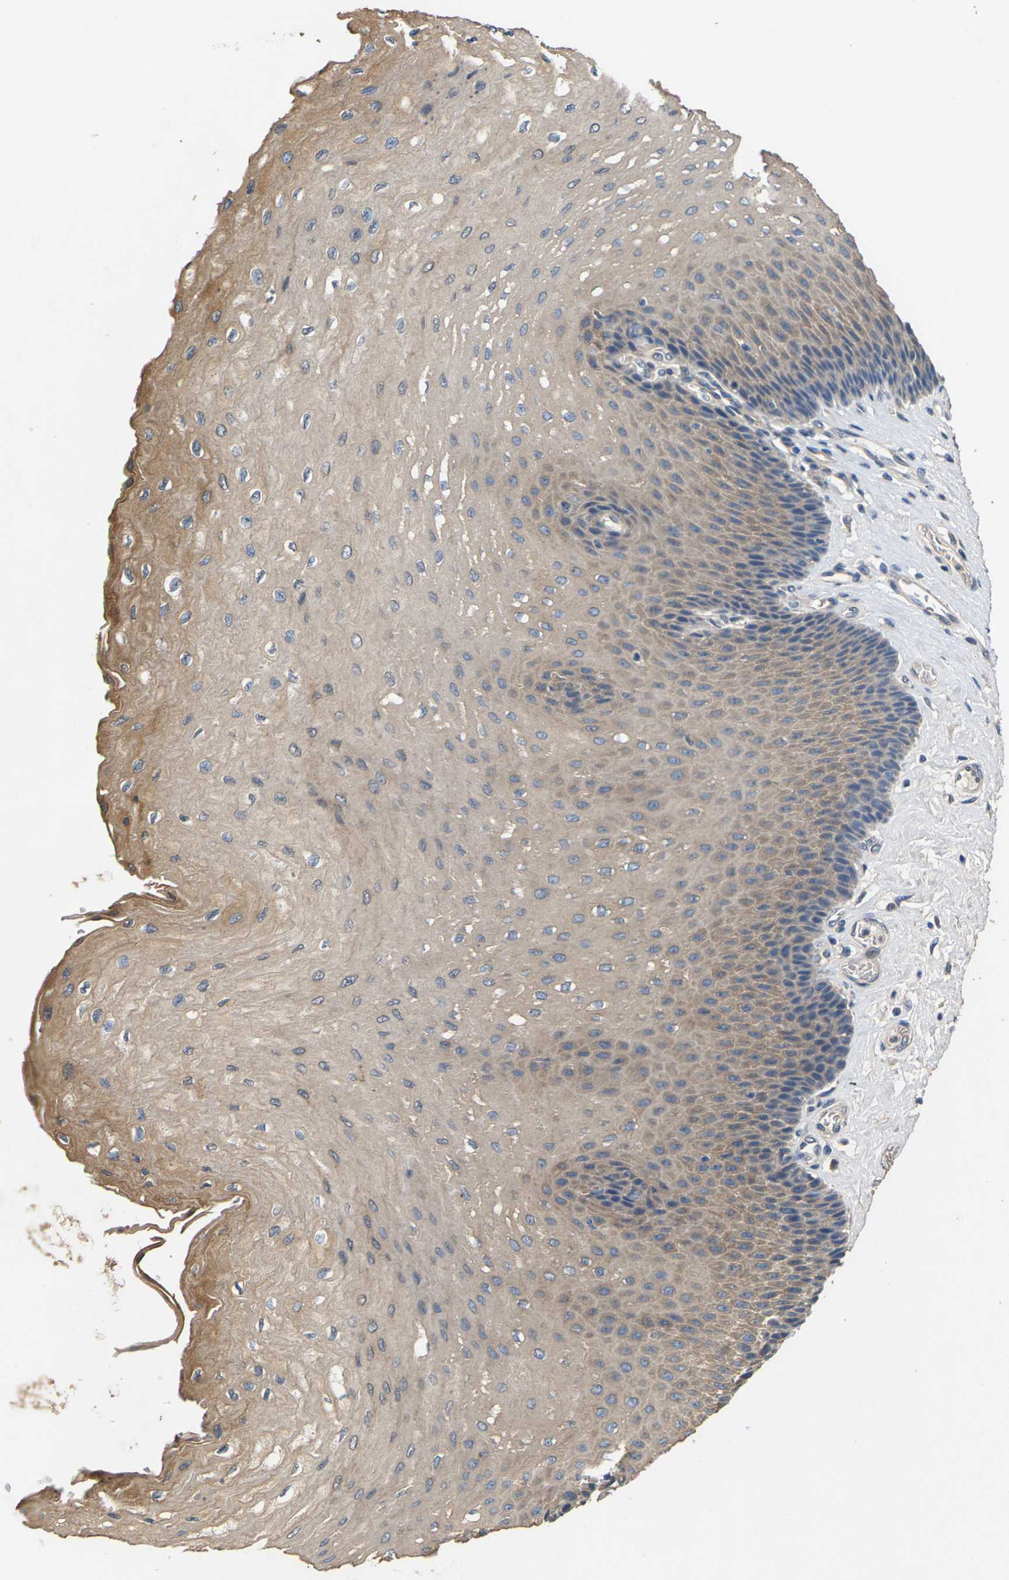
{"staining": {"intensity": "weak", "quantity": ">75%", "location": "cytoplasmic/membranous"}, "tissue": "esophagus", "cell_type": "Squamous epithelial cells", "image_type": "normal", "snomed": [{"axis": "morphology", "description": "Normal tissue, NOS"}, {"axis": "topography", "description": "Esophagus"}], "caption": "Squamous epithelial cells display weak cytoplasmic/membranous expression in about >75% of cells in unremarkable esophagus. Using DAB (3,3'-diaminobenzidine) (brown) and hematoxylin (blue) stains, captured at high magnification using brightfield microscopy.", "gene": "SLC2A2", "patient": {"sex": "female", "age": 72}}